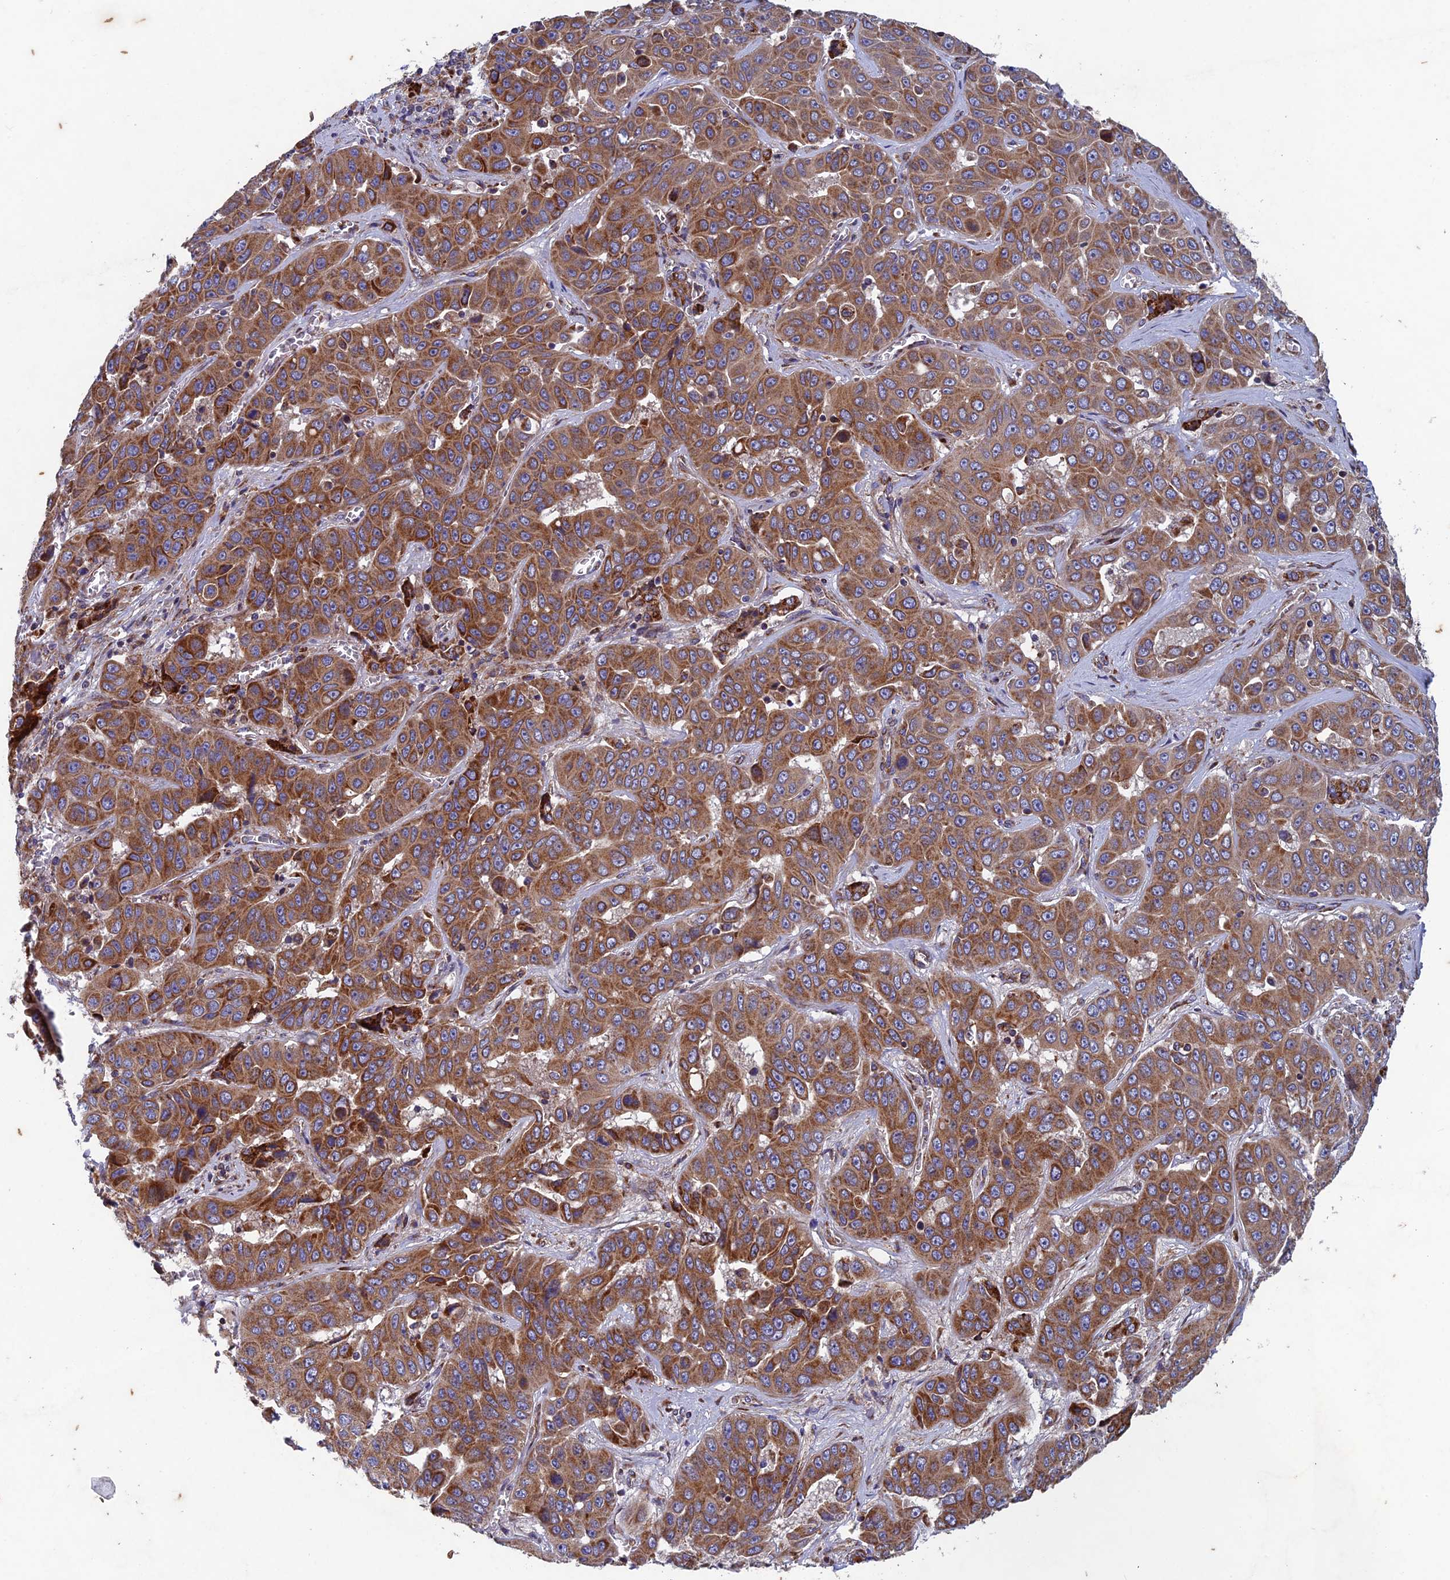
{"staining": {"intensity": "moderate", "quantity": ">75%", "location": "cytoplasmic/membranous"}, "tissue": "liver cancer", "cell_type": "Tumor cells", "image_type": "cancer", "snomed": [{"axis": "morphology", "description": "Cholangiocarcinoma"}, {"axis": "topography", "description": "Liver"}], "caption": "Protein staining shows moderate cytoplasmic/membranous positivity in approximately >75% of tumor cells in cholangiocarcinoma (liver). The staining was performed using DAB to visualize the protein expression in brown, while the nuclei were stained in blue with hematoxylin (Magnification: 20x).", "gene": "AP4S1", "patient": {"sex": "female", "age": 52}}